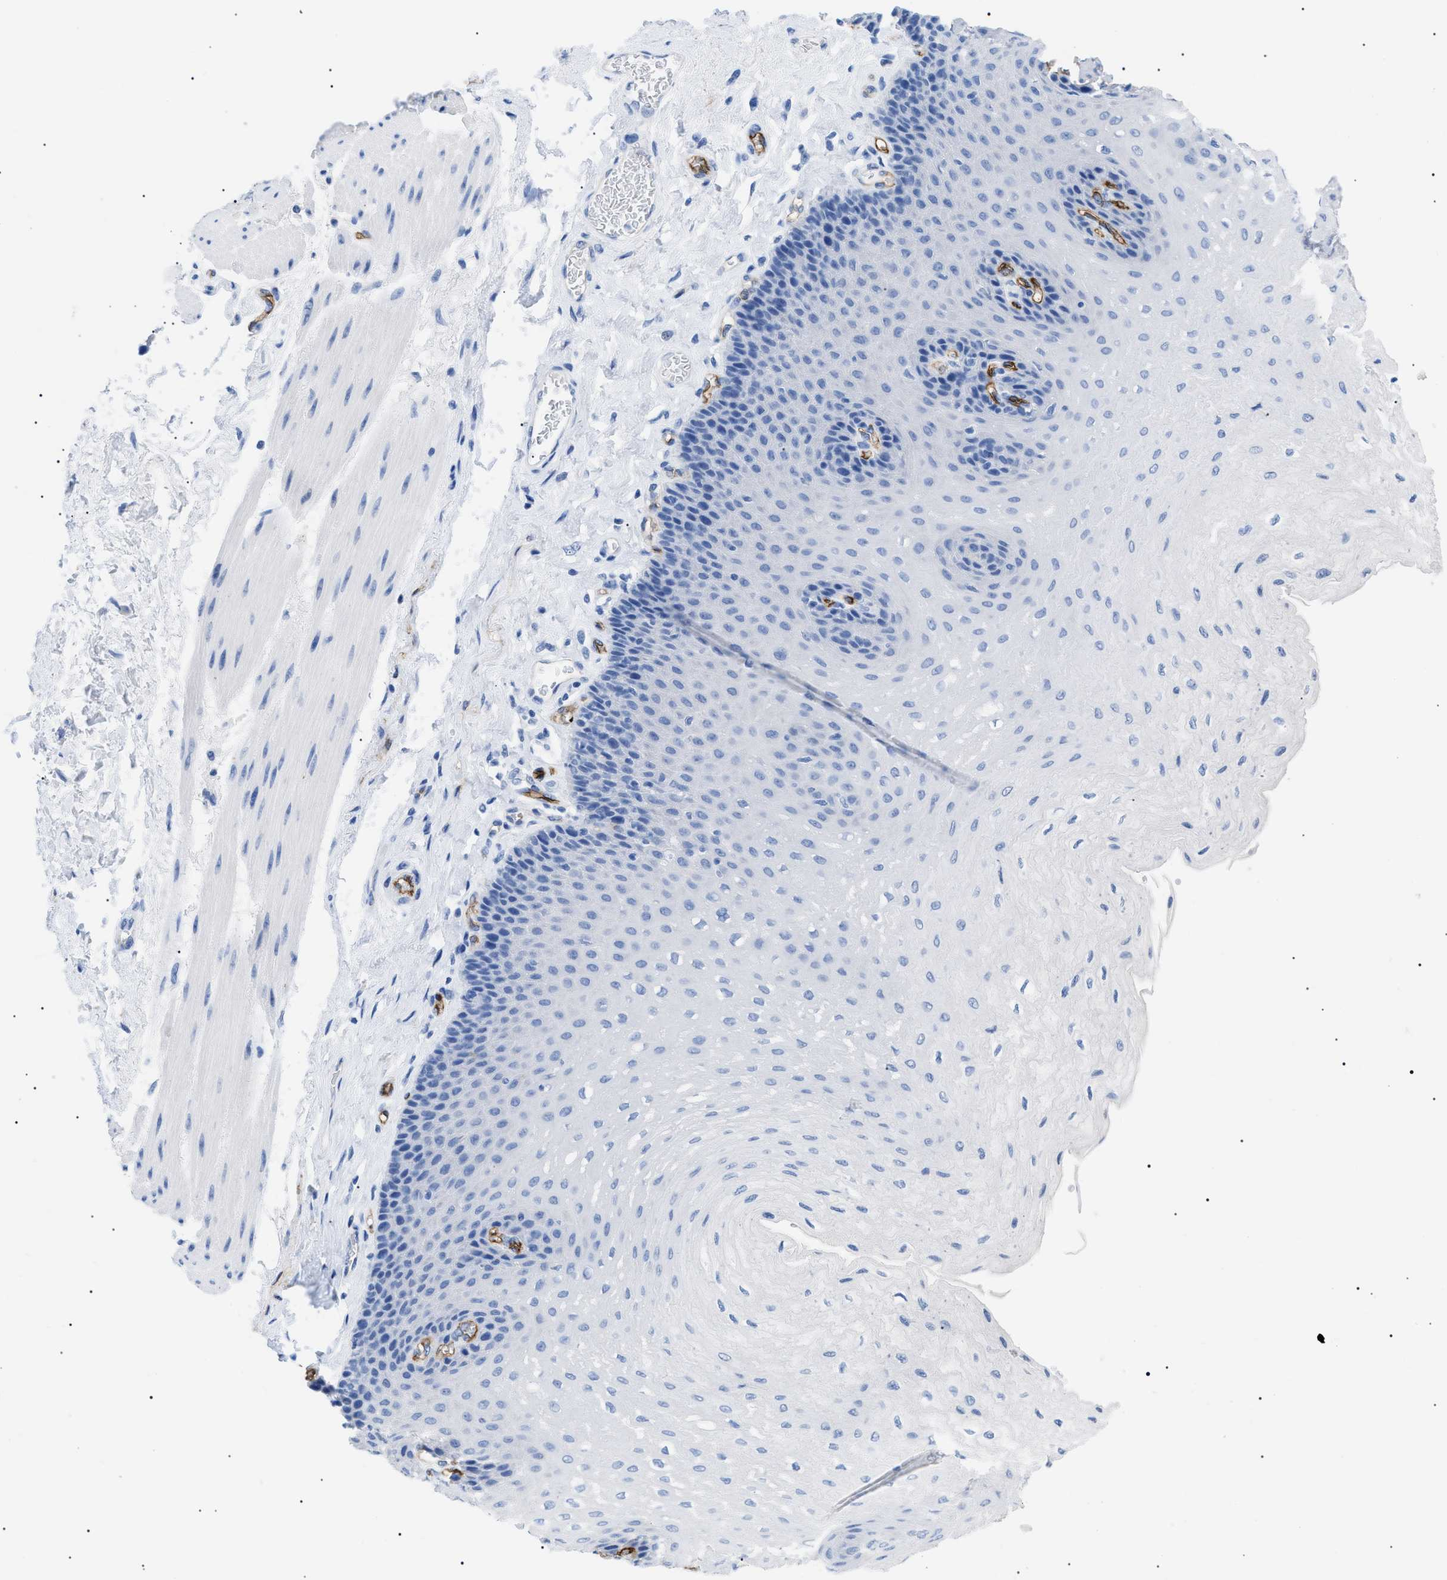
{"staining": {"intensity": "negative", "quantity": "none", "location": "none"}, "tissue": "esophagus", "cell_type": "Squamous epithelial cells", "image_type": "normal", "snomed": [{"axis": "morphology", "description": "Normal tissue, NOS"}, {"axis": "topography", "description": "Esophagus"}], "caption": "IHC micrograph of normal esophagus: human esophagus stained with DAB (3,3'-diaminobenzidine) shows no significant protein positivity in squamous epithelial cells.", "gene": "PODXL", "patient": {"sex": "female", "age": 72}}